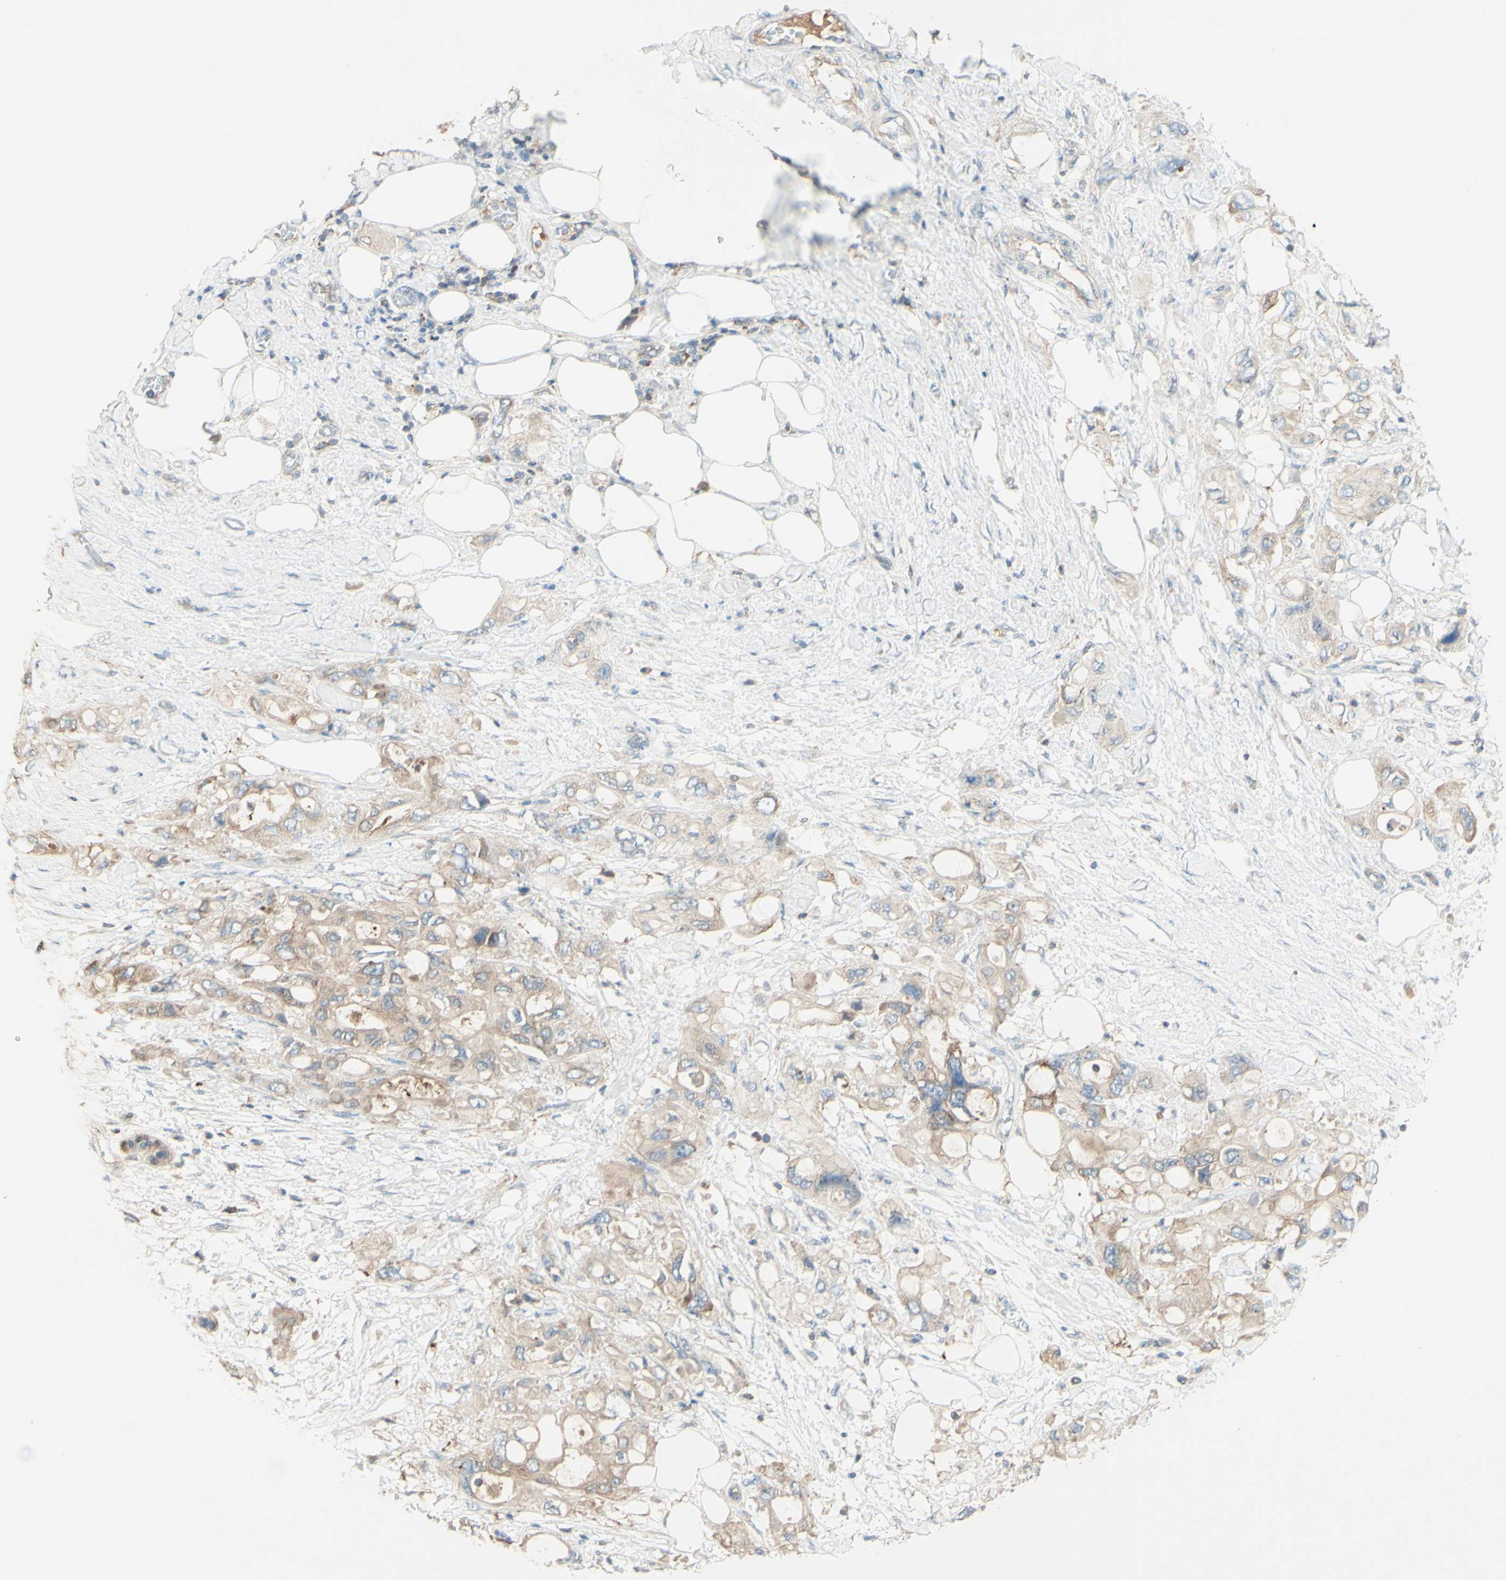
{"staining": {"intensity": "weak", "quantity": ">75%", "location": "cytoplasmic/membranous"}, "tissue": "pancreatic cancer", "cell_type": "Tumor cells", "image_type": "cancer", "snomed": [{"axis": "morphology", "description": "Adenocarcinoma, NOS"}, {"axis": "topography", "description": "Pancreas"}], "caption": "Pancreatic adenocarcinoma was stained to show a protein in brown. There is low levels of weak cytoplasmic/membranous expression in approximately >75% of tumor cells.", "gene": "MTM1", "patient": {"sex": "female", "age": 56}}